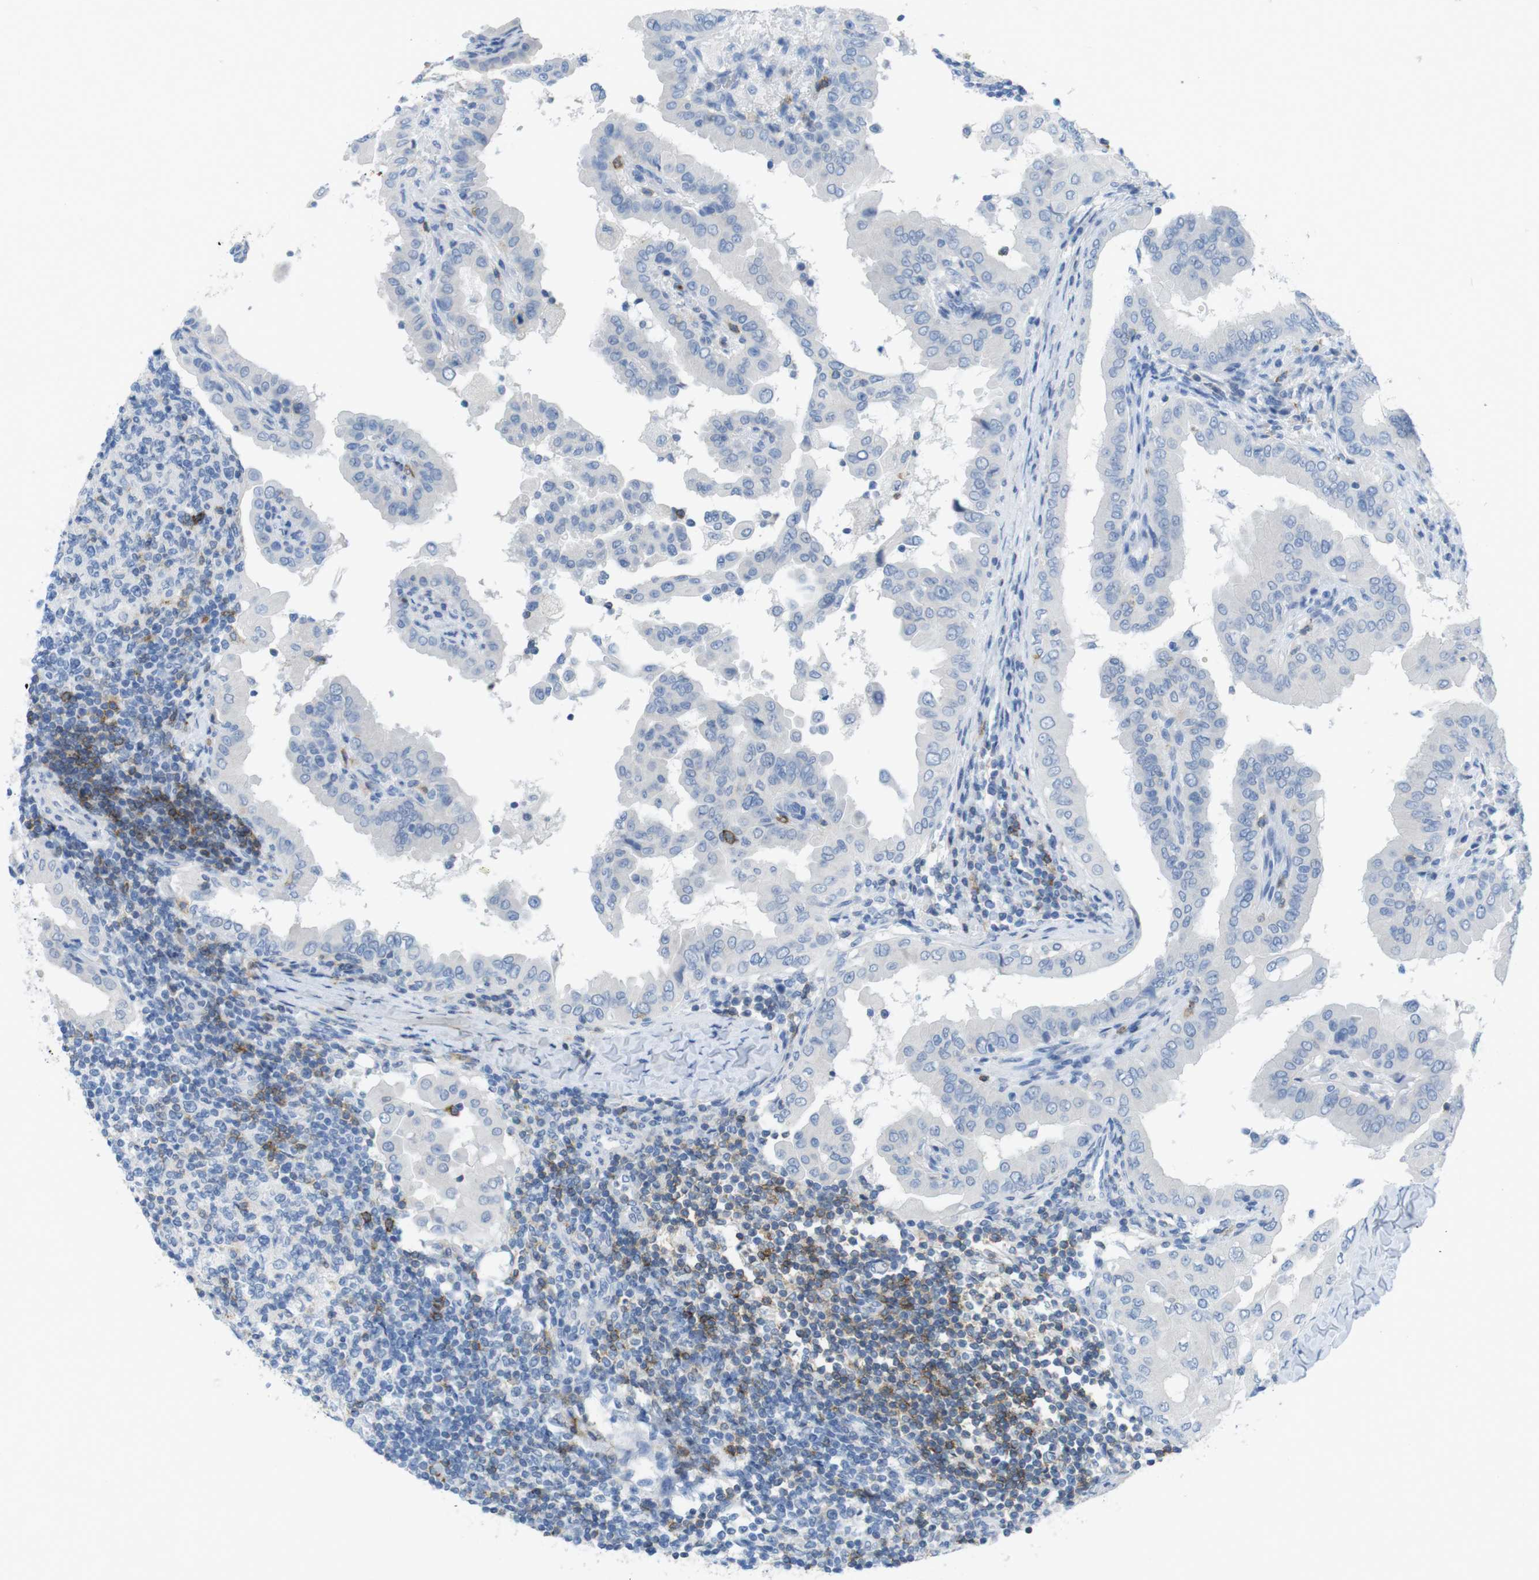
{"staining": {"intensity": "negative", "quantity": "none", "location": "none"}, "tissue": "thyroid cancer", "cell_type": "Tumor cells", "image_type": "cancer", "snomed": [{"axis": "morphology", "description": "Papillary adenocarcinoma, NOS"}, {"axis": "topography", "description": "Thyroid gland"}], "caption": "The image displays no staining of tumor cells in thyroid cancer. The staining is performed using DAB brown chromogen with nuclei counter-stained in using hematoxylin.", "gene": "CD5", "patient": {"sex": "male", "age": 33}}